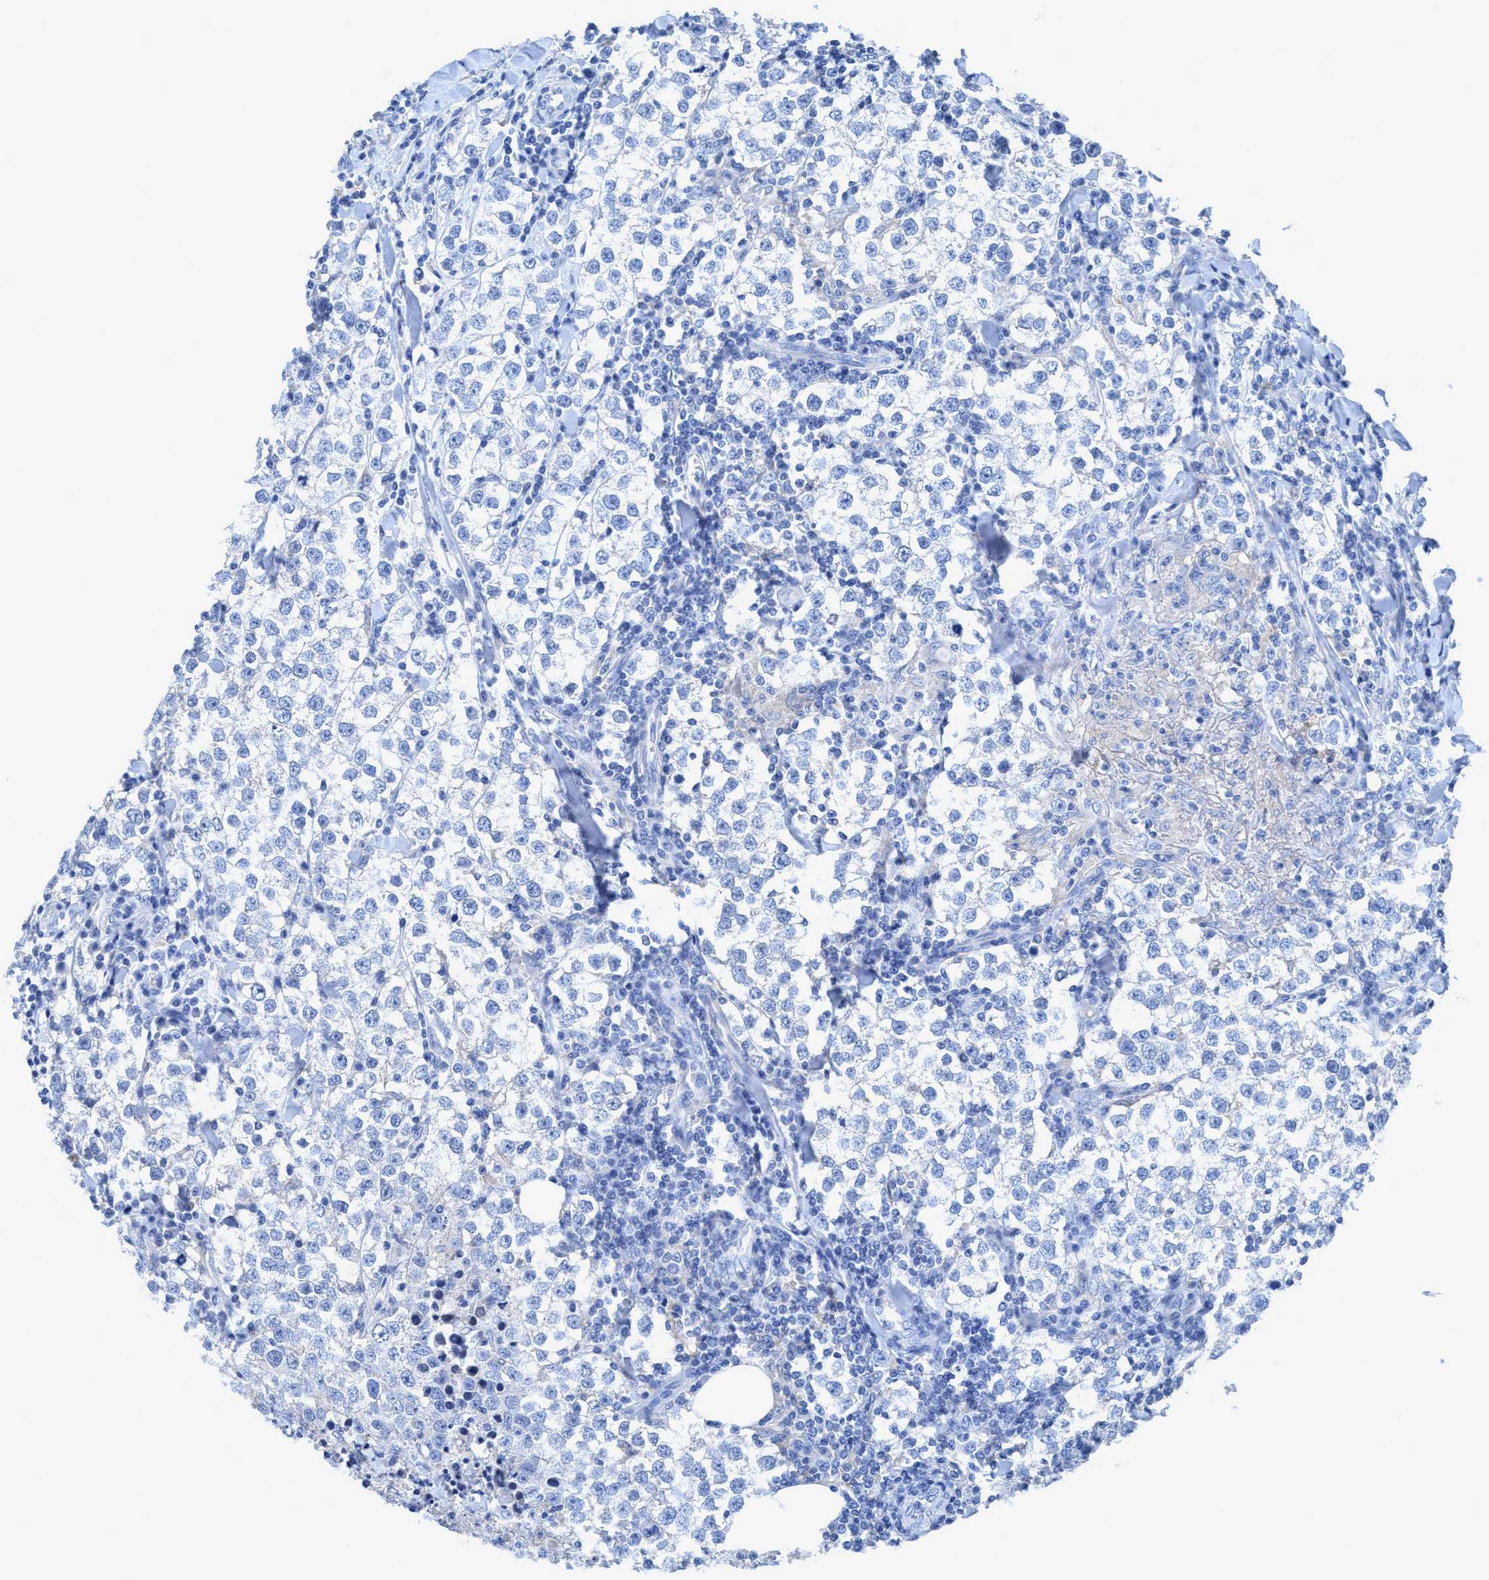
{"staining": {"intensity": "negative", "quantity": "none", "location": "none"}, "tissue": "testis cancer", "cell_type": "Tumor cells", "image_type": "cancer", "snomed": [{"axis": "morphology", "description": "Seminoma, NOS"}, {"axis": "morphology", "description": "Carcinoma, Embryonal, NOS"}, {"axis": "topography", "description": "Testis"}], "caption": "There is no significant expression in tumor cells of testis embryonal carcinoma.", "gene": "DNAI1", "patient": {"sex": "male", "age": 36}}